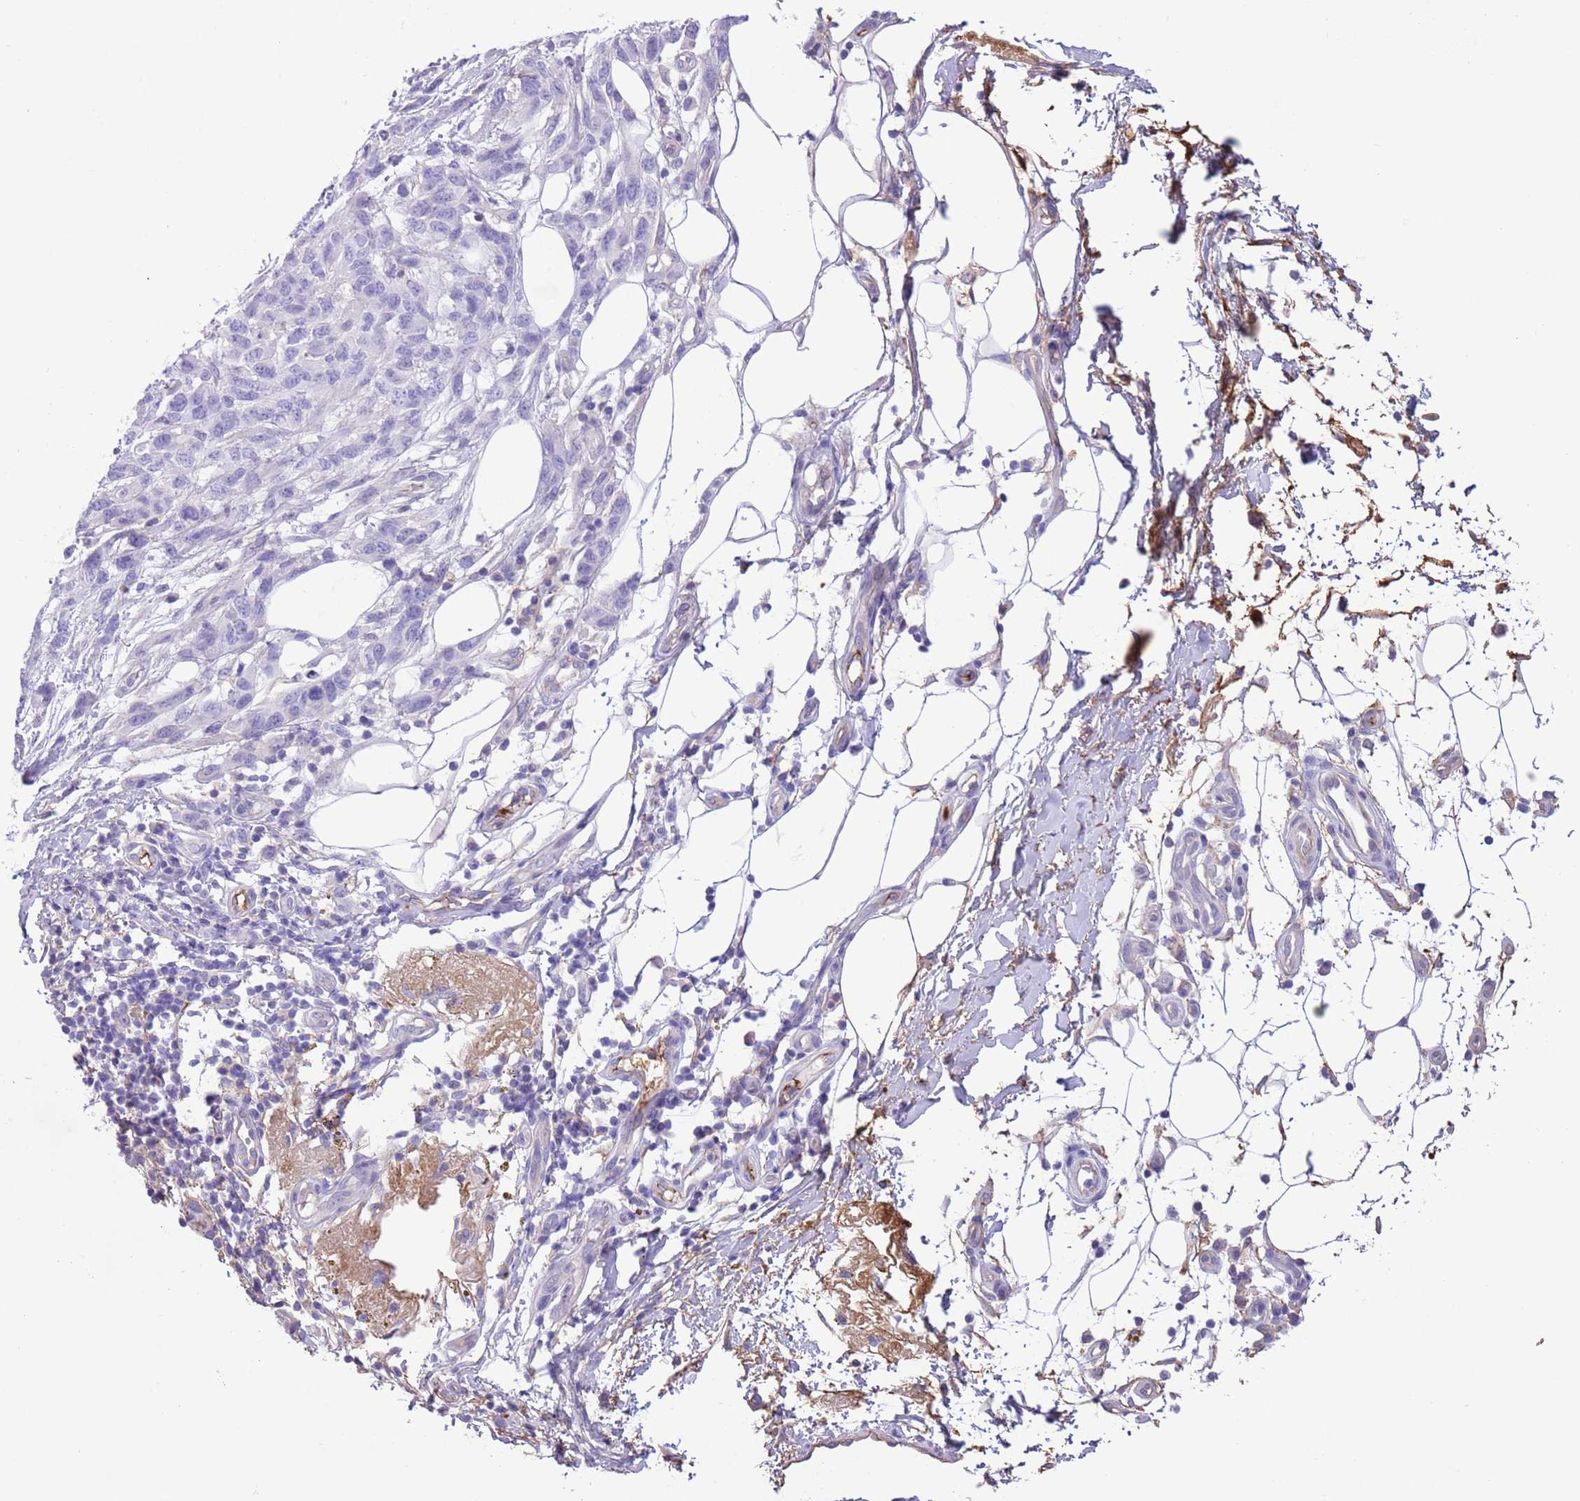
{"staining": {"intensity": "negative", "quantity": "none", "location": "none"}, "tissue": "melanoma", "cell_type": "Tumor cells", "image_type": "cancer", "snomed": [{"axis": "morphology", "description": "Normal morphology"}, {"axis": "morphology", "description": "Malignant melanoma, NOS"}, {"axis": "topography", "description": "Skin"}], "caption": "Histopathology image shows no protein staining in tumor cells of melanoma tissue.", "gene": "IGF1", "patient": {"sex": "female", "age": 72}}